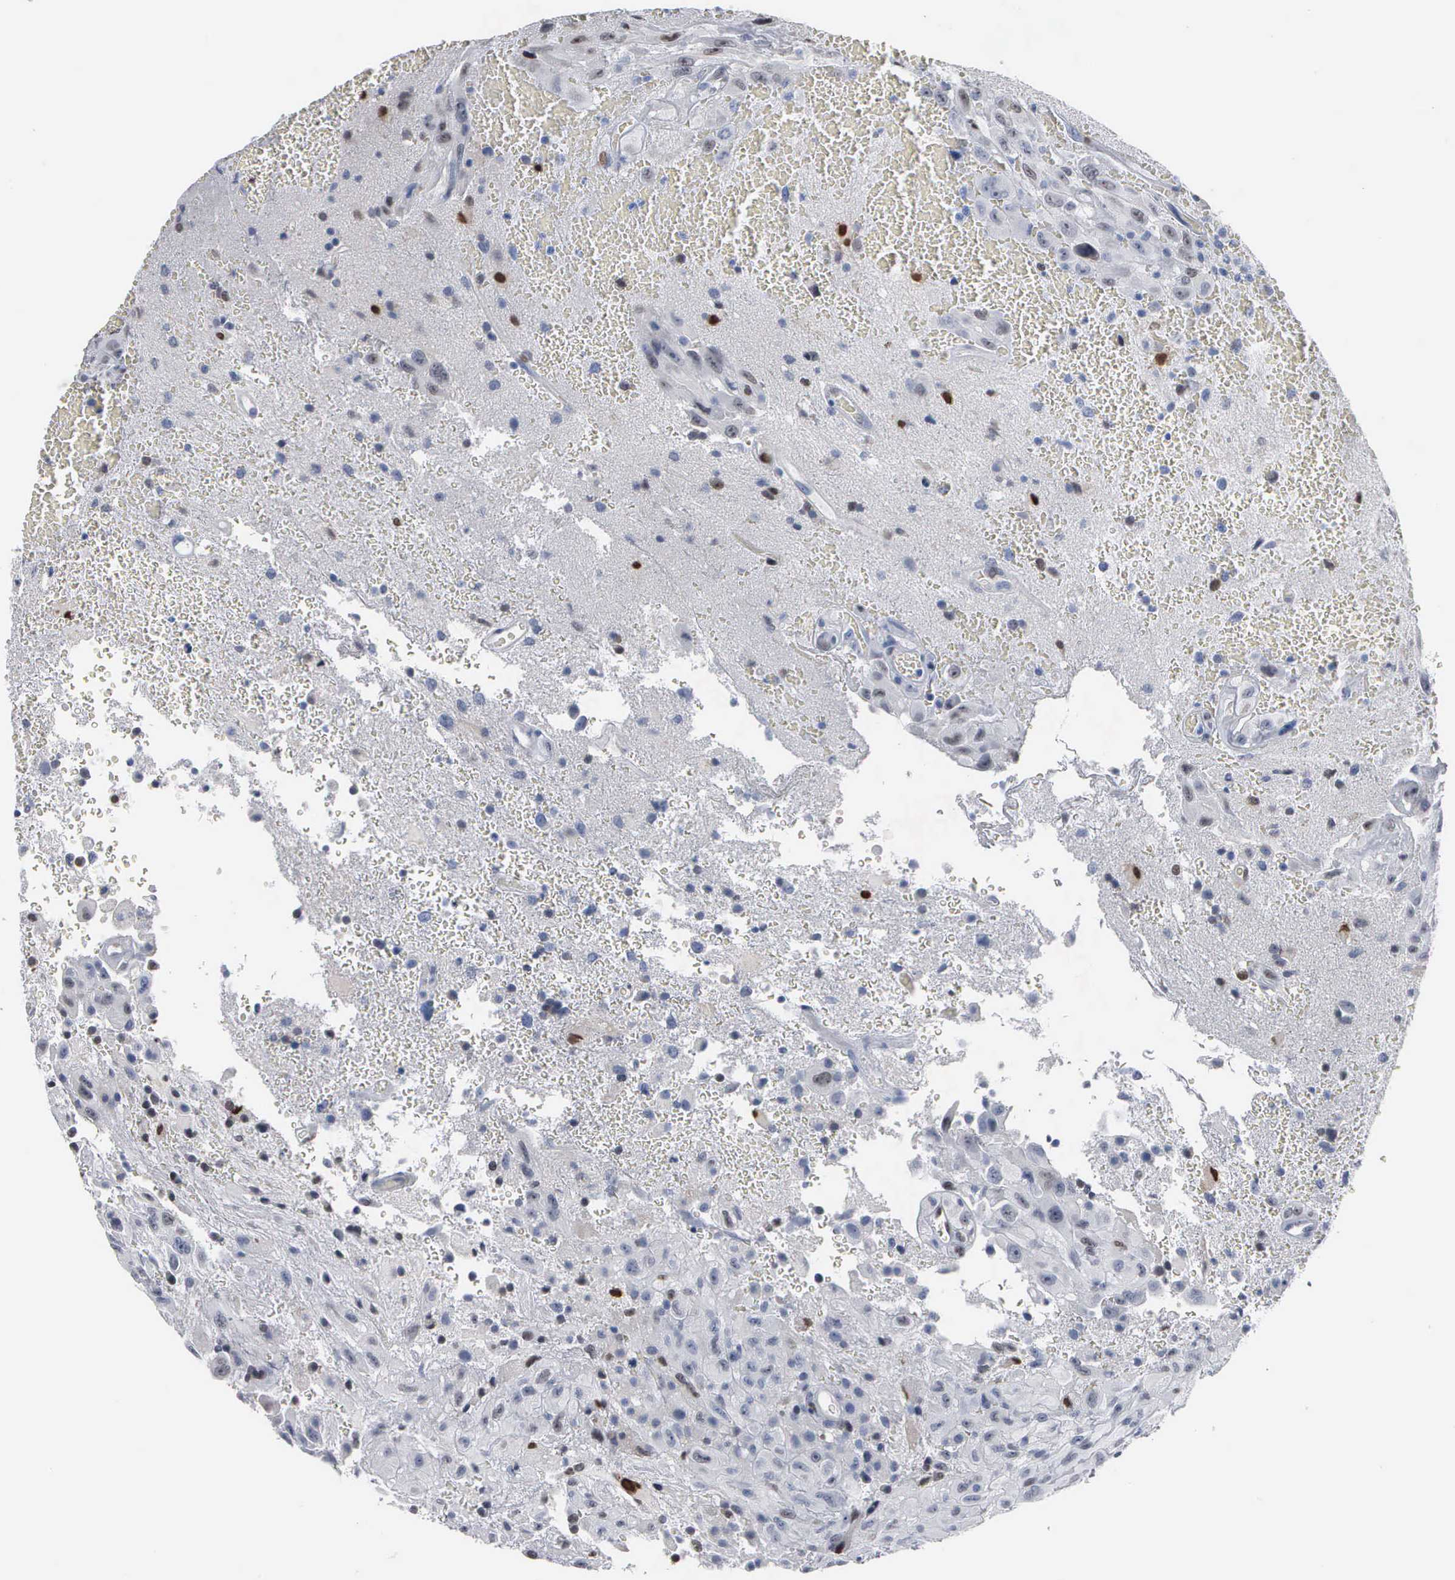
{"staining": {"intensity": "strong", "quantity": "<25%", "location": "nuclear"}, "tissue": "glioma", "cell_type": "Tumor cells", "image_type": "cancer", "snomed": [{"axis": "morphology", "description": "Glioma, malignant, High grade"}, {"axis": "topography", "description": "Brain"}], "caption": "Tumor cells demonstrate medium levels of strong nuclear positivity in approximately <25% of cells in human glioma.", "gene": "FGF2", "patient": {"sex": "male", "age": 48}}